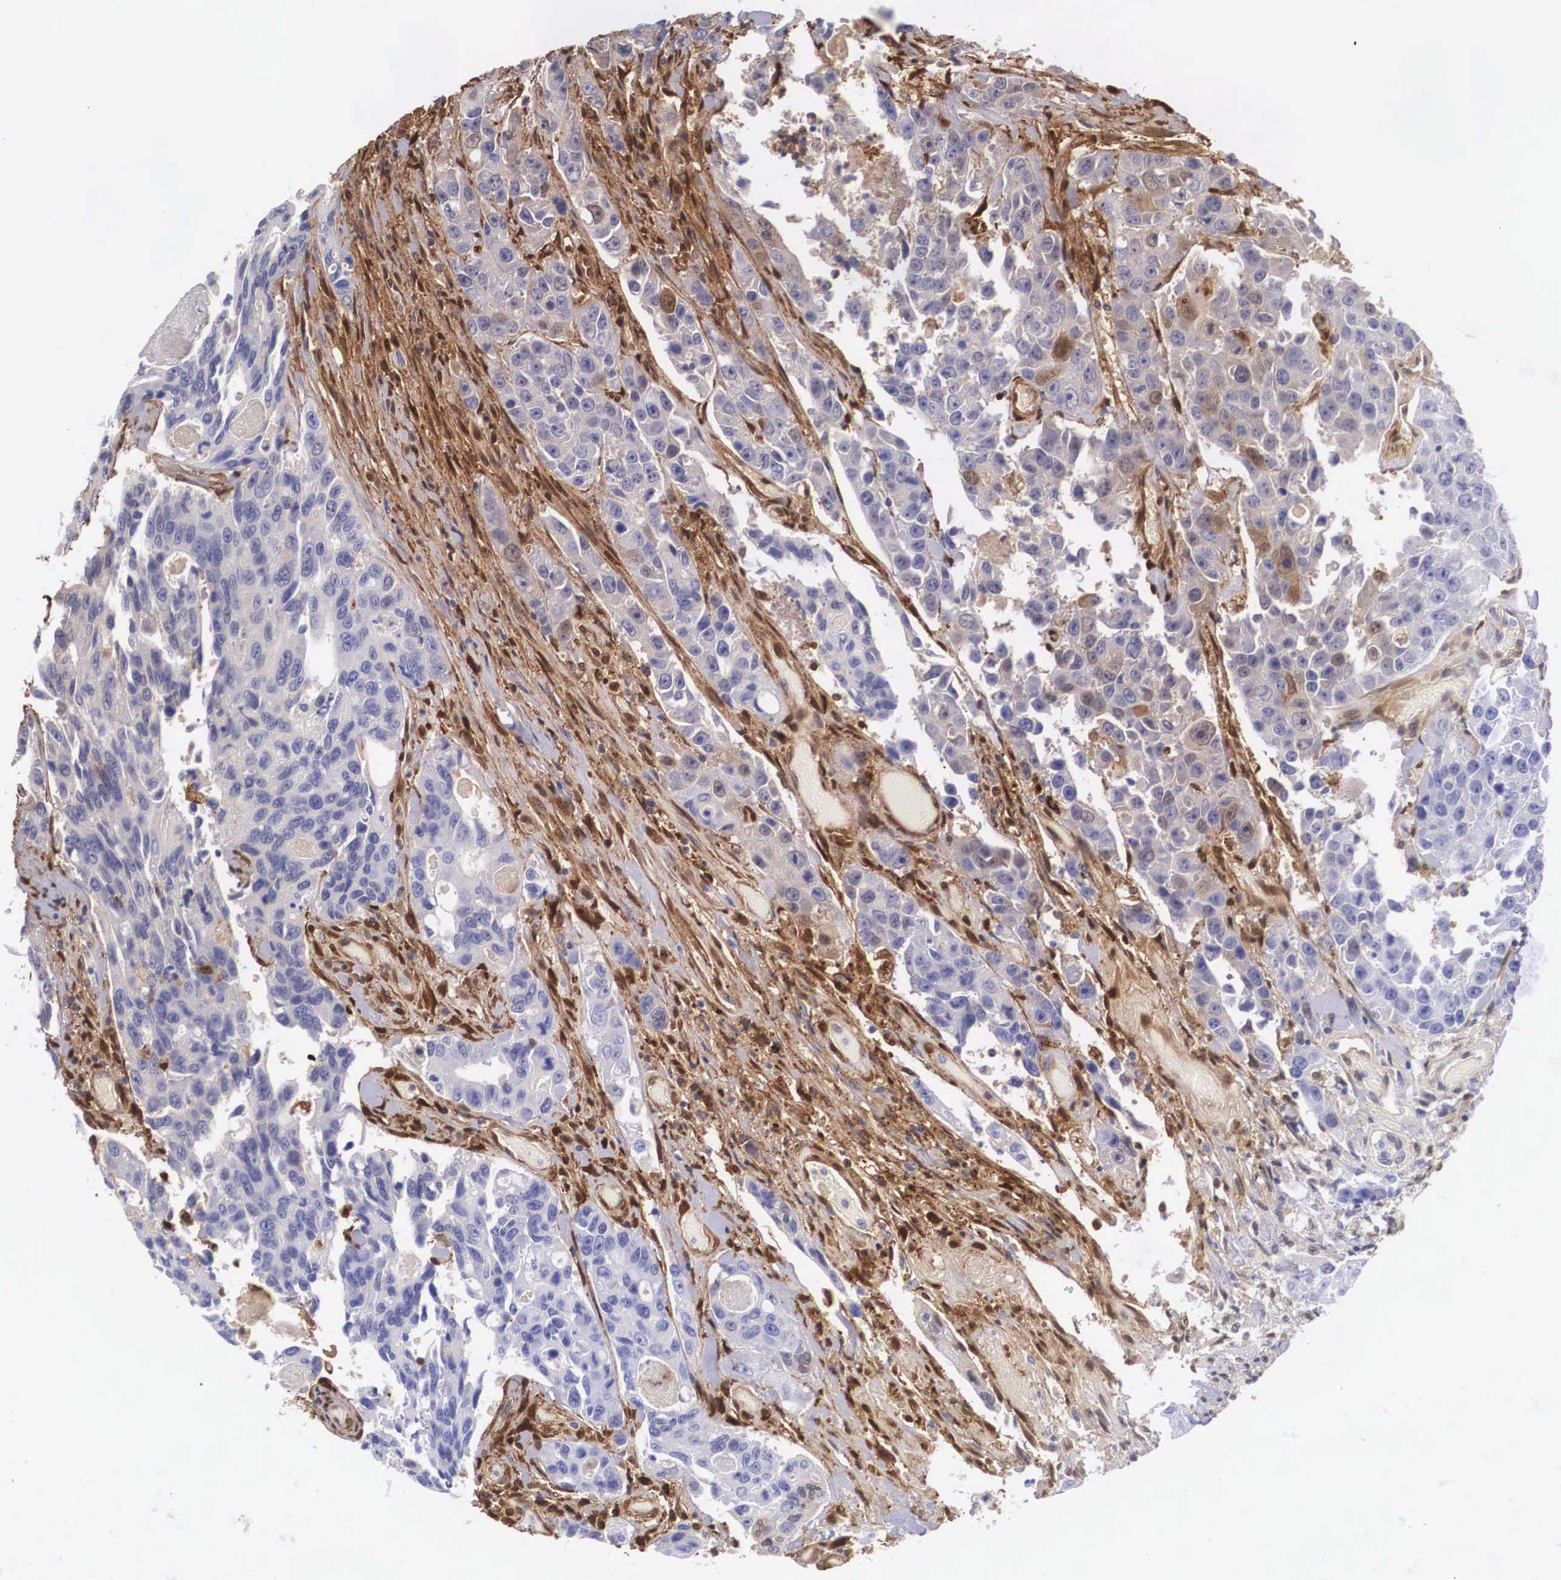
{"staining": {"intensity": "negative", "quantity": "none", "location": "none"}, "tissue": "colorectal cancer", "cell_type": "Tumor cells", "image_type": "cancer", "snomed": [{"axis": "morphology", "description": "Adenocarcinoma, NOS"}, {"axis": "topography", "description": "Colon"}], "caption": "This is an immunohistochemistry (IHC) image of human colorectal adenocarcinoma. There is no staining in tumor cells.", "gene": "LGALS1", "patient": {"sex": "female", "age": 86}}